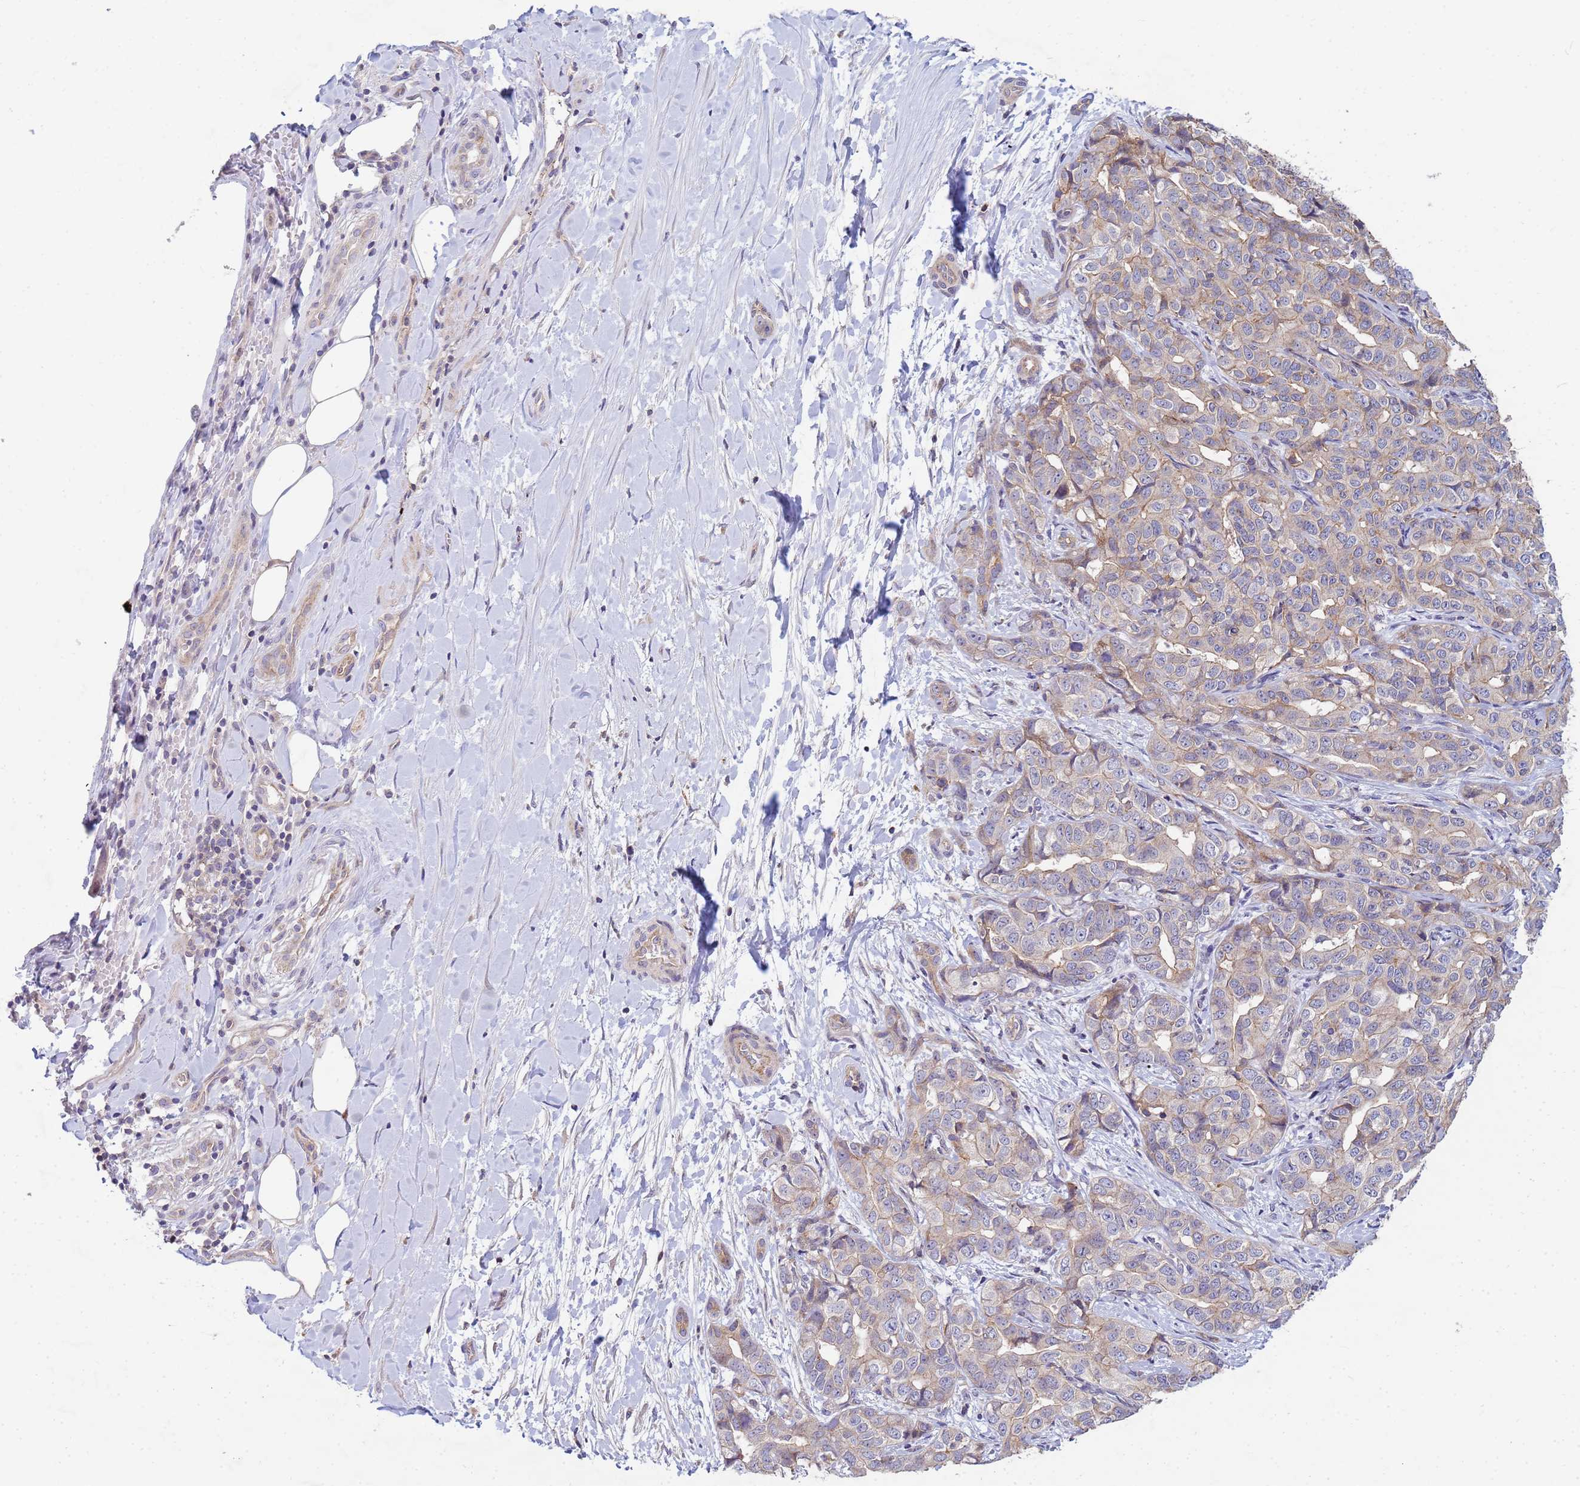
{"staining": {"intensity": "weak", "quantity": "25%-75%", "location": "cytoplasmic/membranous"}, "tissue": "liver cancer", "cell_type": "Tumor cells", "image_type": "cancer", "snomed": [{"axis": "morphology", "description": "Cholangiocarcinoma"}, {"axis": "topography", "description": "Liver"}], "caption": "Protein staining of cholangiocarcinoma (liver) tissue displays weak cytoplasmic/membranous expression in about 25%-75% of tumor cells.", "gene": "CDC34", "patient": {"sex": "male", "age": 59}}